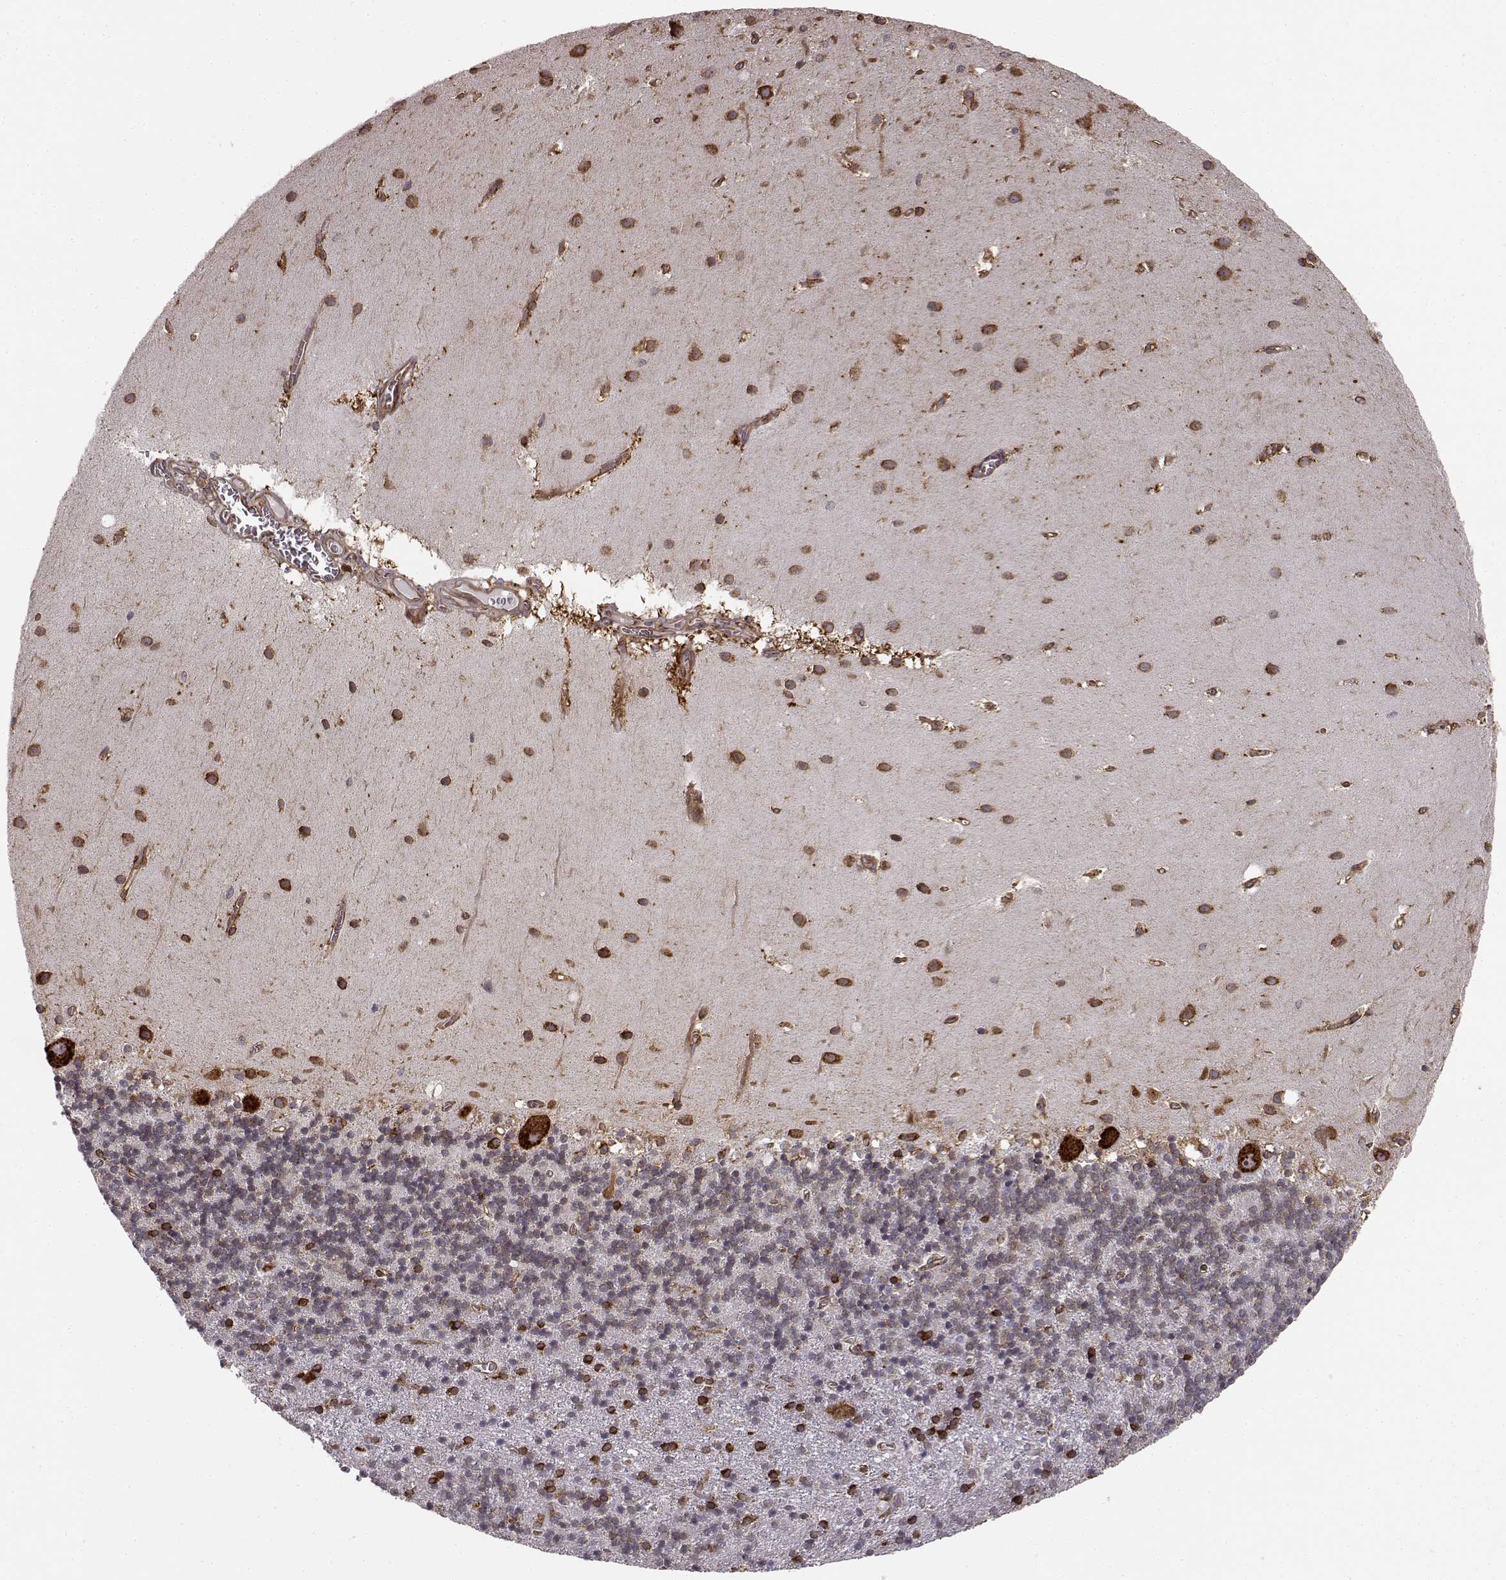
{"staining": {"intensity": "strong", "quantity": "<25%", "location": "cytoplasmic/membranous"}, "tissue": "cerebellum", "cell_type": "Cells in granular layer", "image_type": "normal", "snomed": [{"axis": "morphology", "description": "Normal tissue, NOS"}, {"axis": "topography", "description": "Cerebellum"}], "caption": "An image of cerebellum stained for a protein displays strong cytoplasmic/membranous brown staining in cells in granular layer. (DAB IHC with brightfield microscopy, high magnification).", "gene": "TMEM14A", "patient": {"sex": "male", "age": 70}}